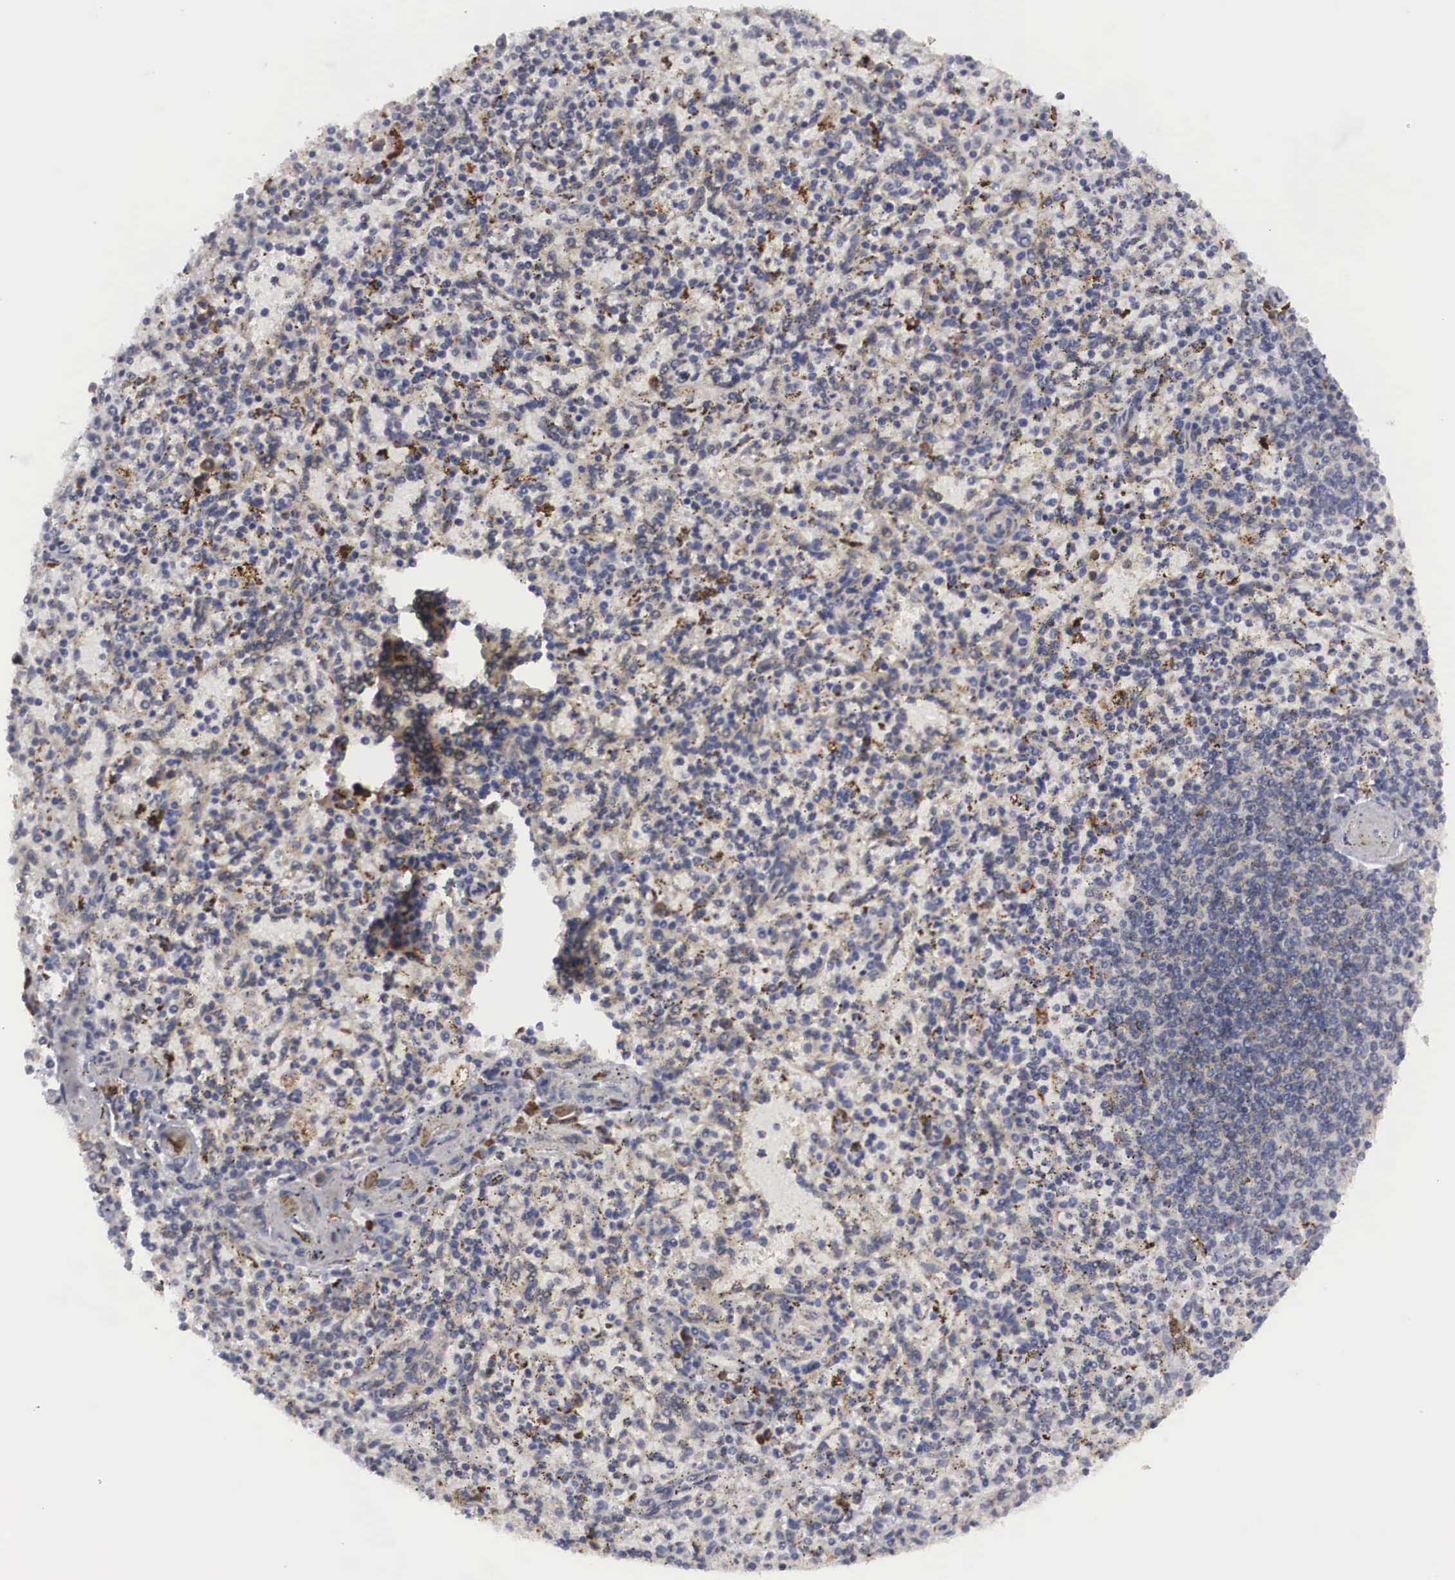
{"staining": {"intensity": "strong", "quantity": "<25%", "location": "cytoplasmic/membranous"}, "tissue": "spleen", "cell_type": "Cells in red pulp", "image_type": "normal", "snomed": [{"axis": "morphology", "description": "Normal tissue, NOS"}, {"axis": "topography", "description": "Spleen"}], "caption": "This is a photomicrograph of immunohistochemistry (IHC) staining of unremarkable spleen, which shows strong staining in the cytoplasmic/membranous of cells in red pulp.", "gene": "CRELD2", "patient": {"sex": "male", "age": 72}}